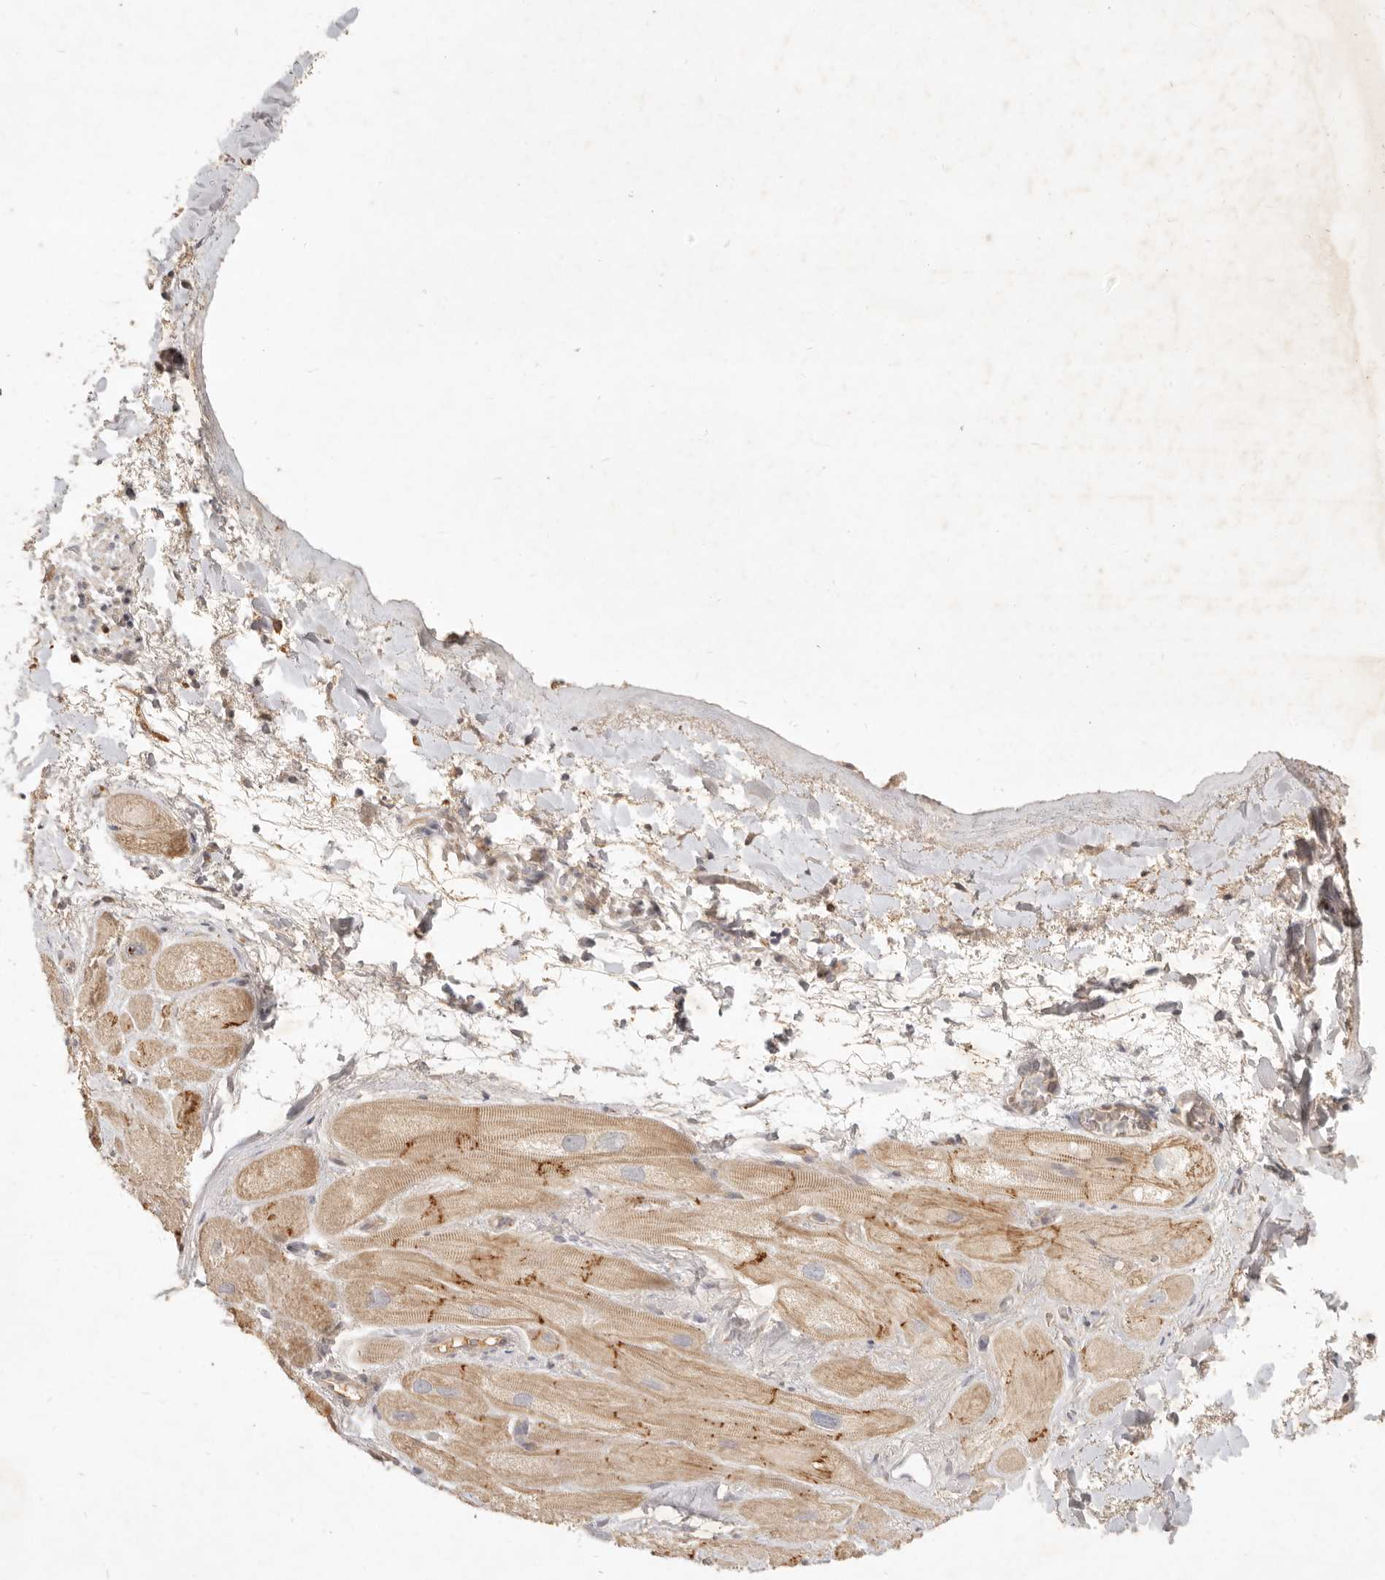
{"staining": {"intensity": "moderate", "quantity": ">75%", "location": "cytoplasmic/membranous"}, "tissue": "heart muscle", "cell_type": "Cardiomyocytes", "image_type": "normal", "snomed": [{"axis": "morphology", "description": "Normal tissue, NOS"}, {"axis": "topography", "description": "Heart"}], "caption": "Immunohistochemical staining of normal human heart muscle shows medium levels of moderate cytoplasmic/membranous positivity in approximately >75% of cardiomyocytes.", "gene": "UBXN11", "patient": {"sex": "male", "age": 49}}